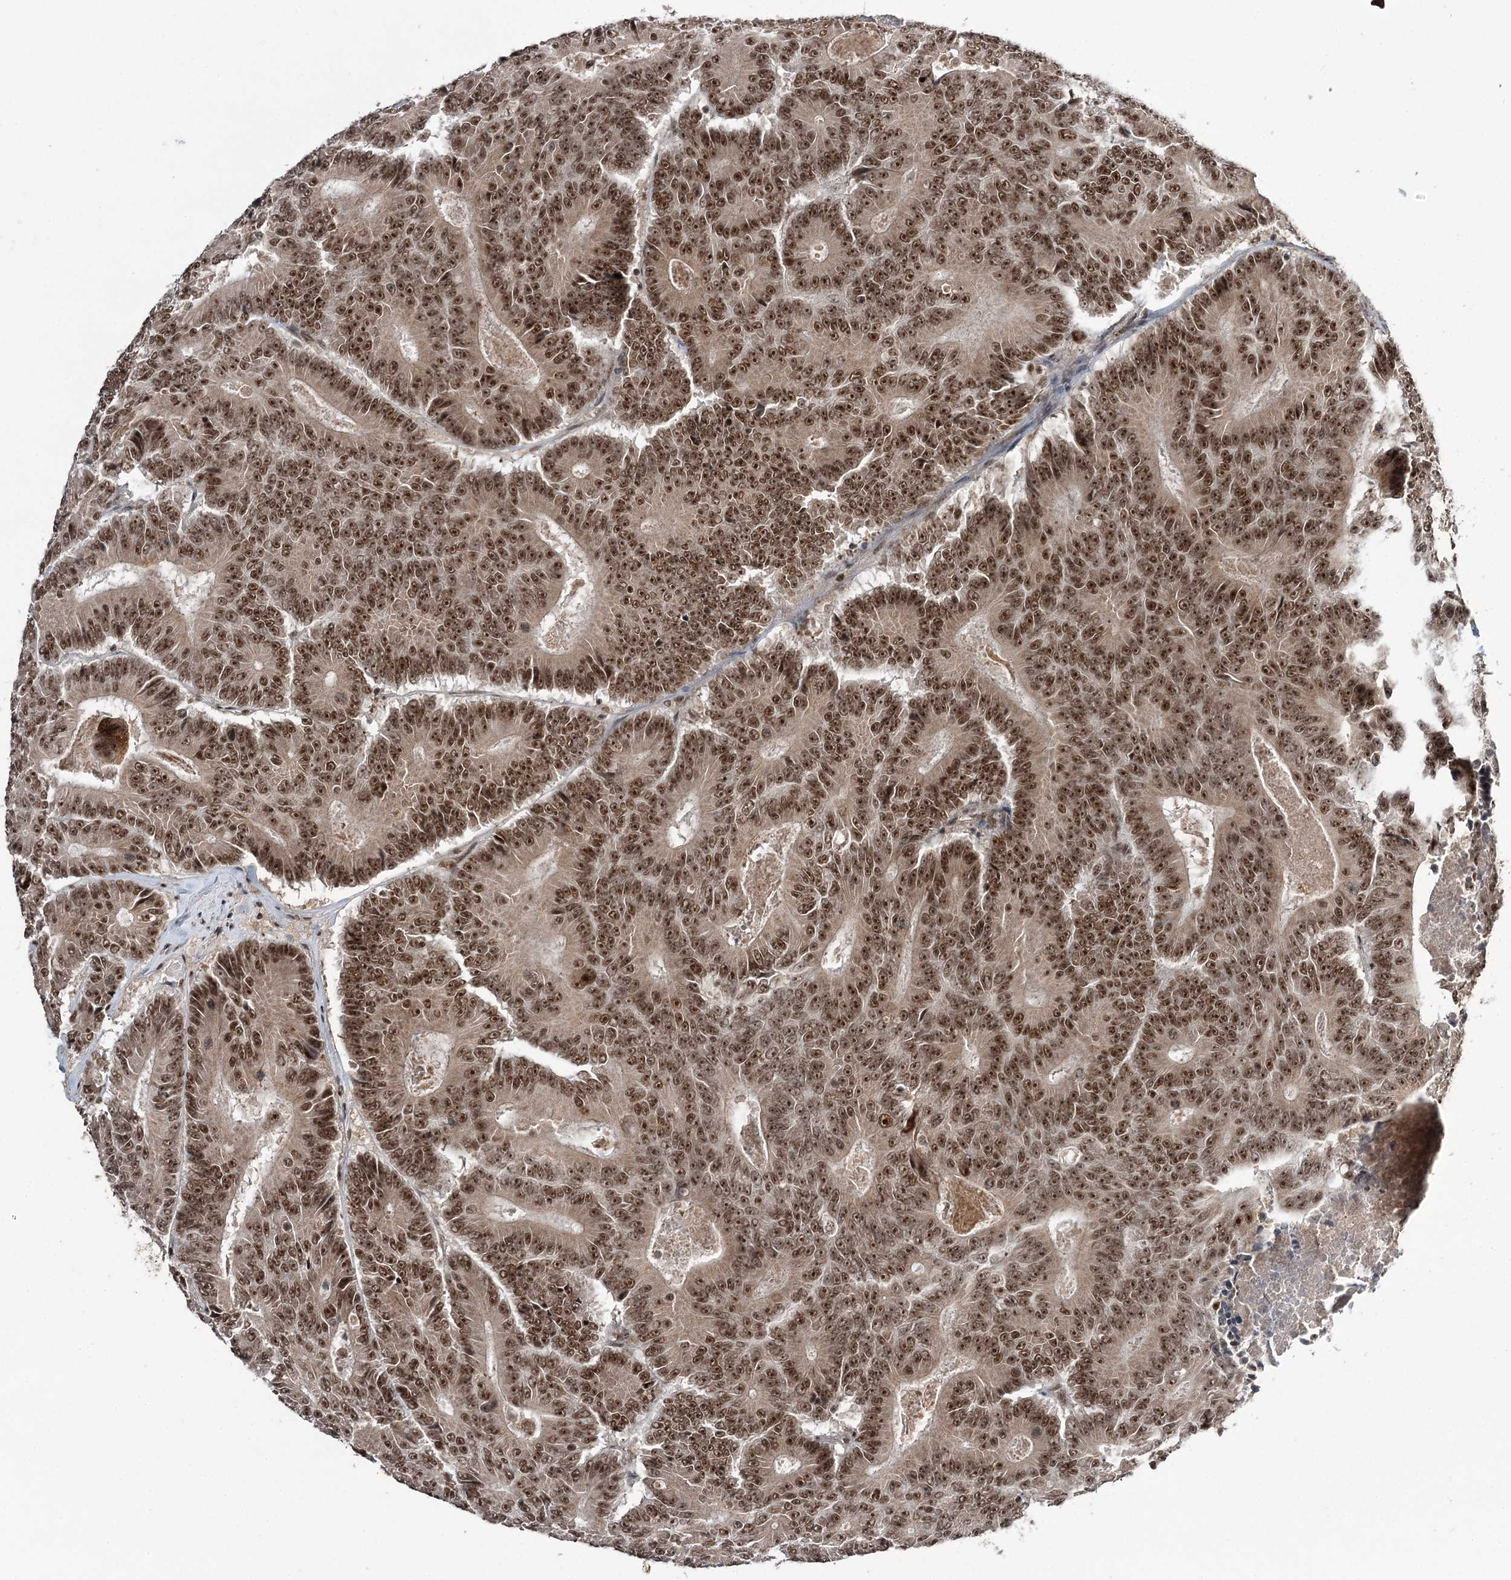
{"staining": {"intensity": "strong", "quantity": ">75%", "location": "nuclear"}, "tissue": "colorectal cancer", "cell_type": "Tumor cells", "image_type": "cancer", "snomed": [{"axis": "morphology", "description": "Adenocarcinoma, NOS"}, {"axis": "topography", "description": "Colon"}], "caption": "Strong nuclear staining is identified in about >75% of tumor cells in adenocarcinoma (colorectal). The staining is performed using DAB brown chromogen to label protein expression. The nuclei are counter-stained blue using hematoxylin.", "gene": "ERCC3", "patient": {"sex": "male", "age": 83}}